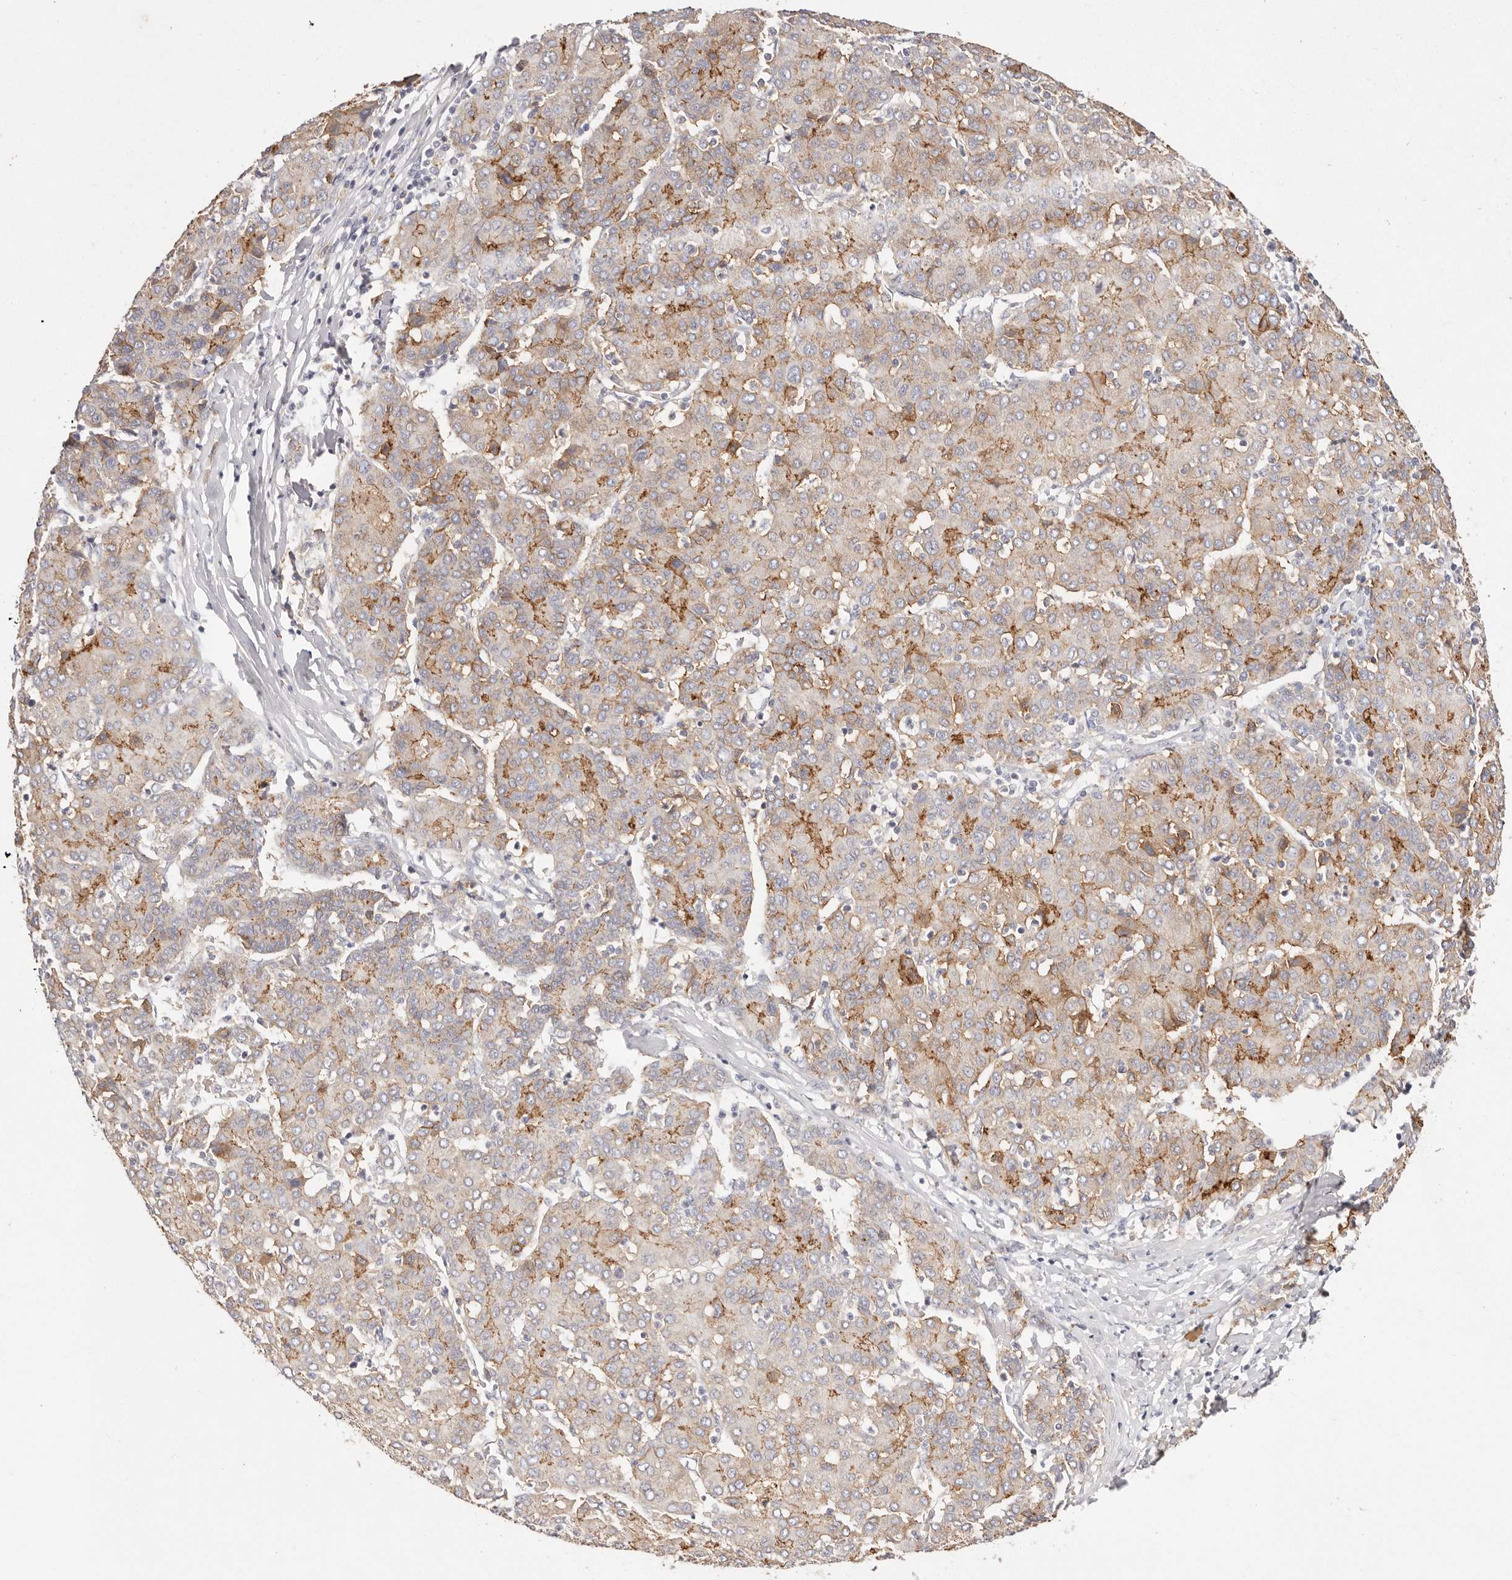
{"staining": {"intensity": "moderate", "quantity": "<25%", "location": "cytoplasmic/membranous"}, "tissue": "liver cancer", "cell_type": "Tumor cells", "image_type": "cancer", "snomed": [{"axis": "morphology", "description": "Carcinoma, Hepatocellular, NOS"}, {"axis": "topography", "description": "Liver"}], "caption": "Hepatocellular carcinoma (liver) stained for a protein (brown) reveals moderate cytoplasmic/membranous positive expression in approximately <25% of tumor cells.", "gene": "CXADR", "patient": {"sex": "male", "age": 65}}